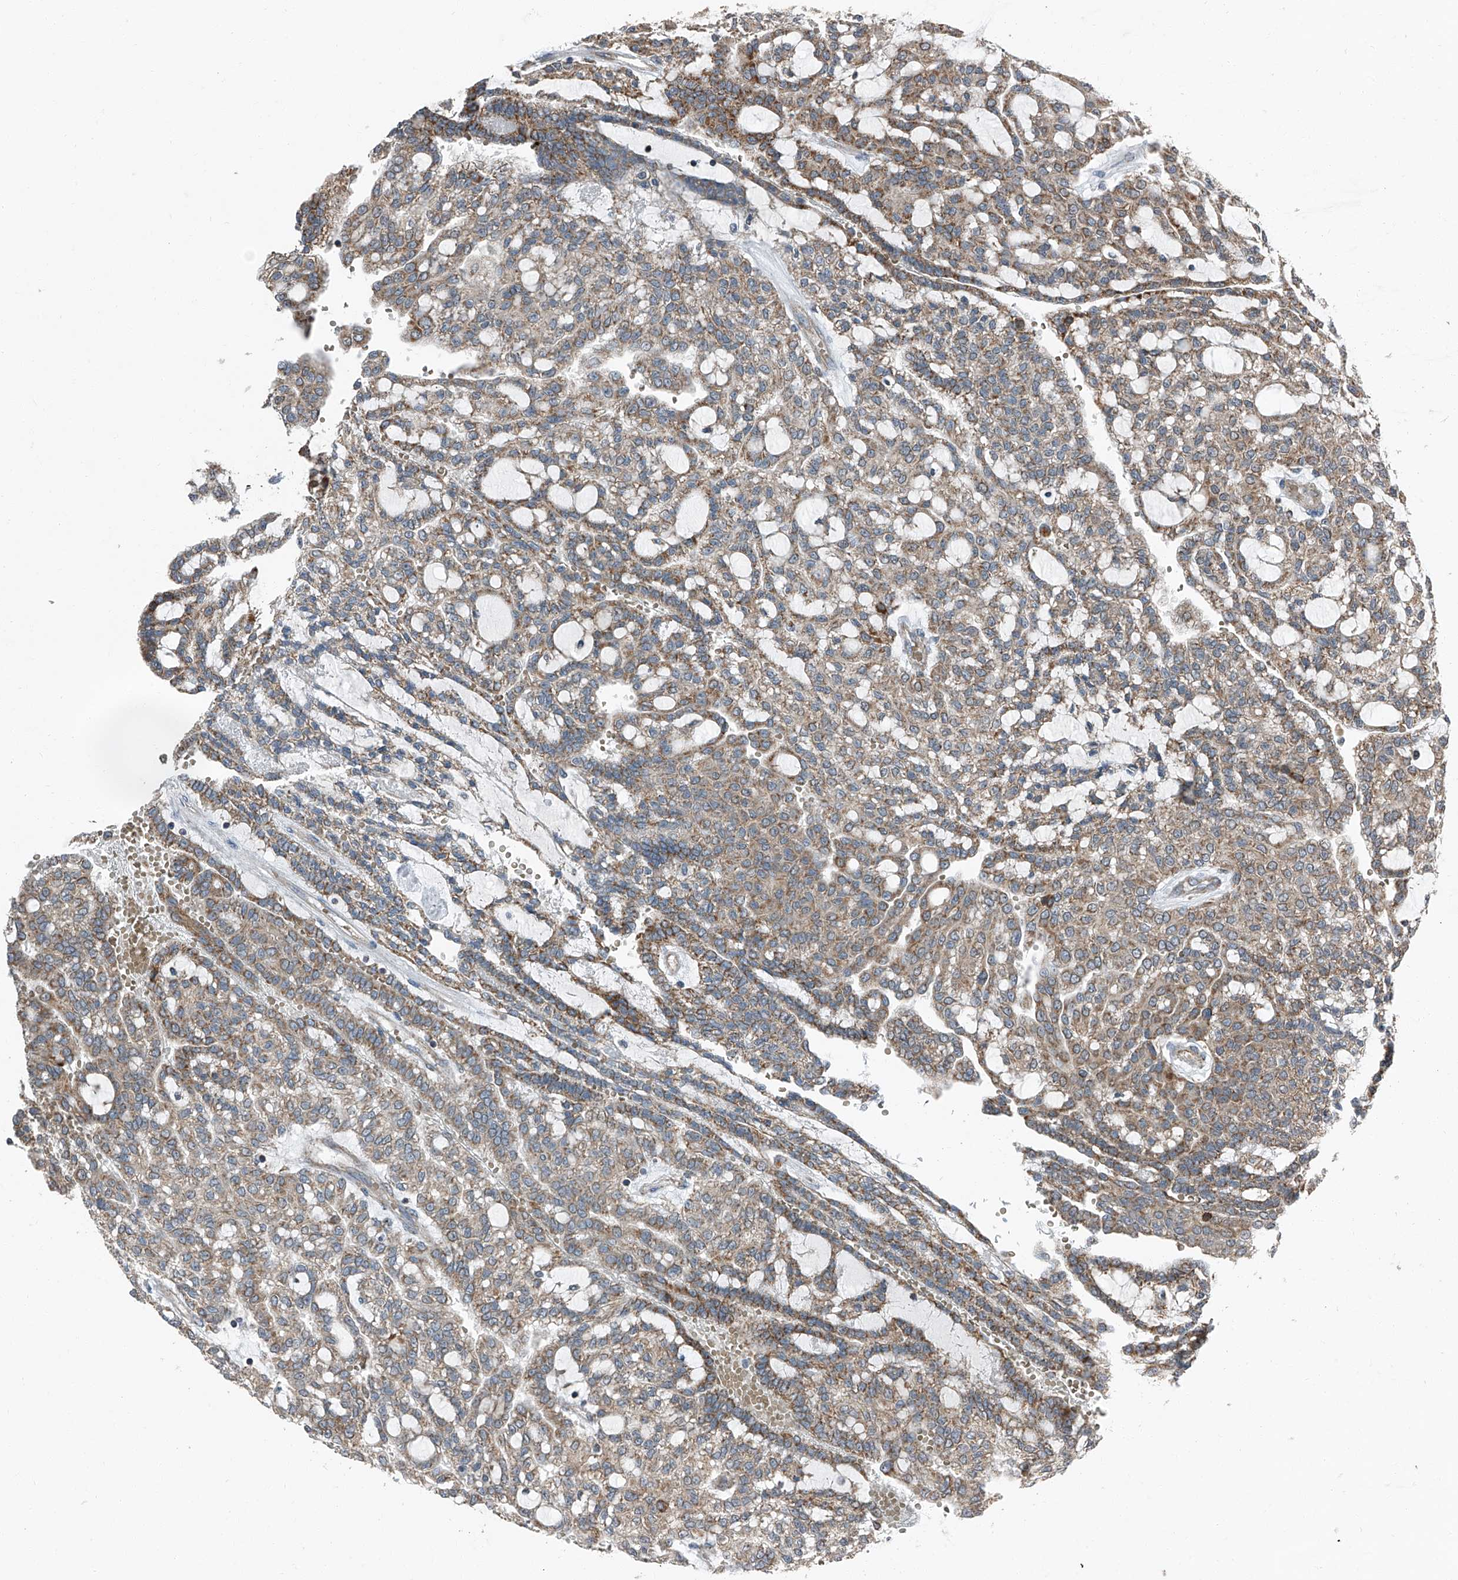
{"staining": {"intensity": "weak", "quantity": ">75%", "location": "cytoplasmic/membranous"}, "tissue": "renal cancer", "cell_type": "Tumor cells", "image_type": "cancer", "snomed": [{"axis": "morphology", "description": "Adenocarcinoma, NOS"}, {"axis": "topography", "description": "Kidney"}], "caption": "IHC image of neoplastic tissue: renal cancer (adenocarcinoma) stained using immunohistochemistry exhibits low levels of weak protein expression localized specifically in the cytoplasmic/membranous of tumor cells, appearing as a cytoplasmic/membranous brown color.", "gene": "CHRNA7", "patient": {"sex": "male", "age": 63}}